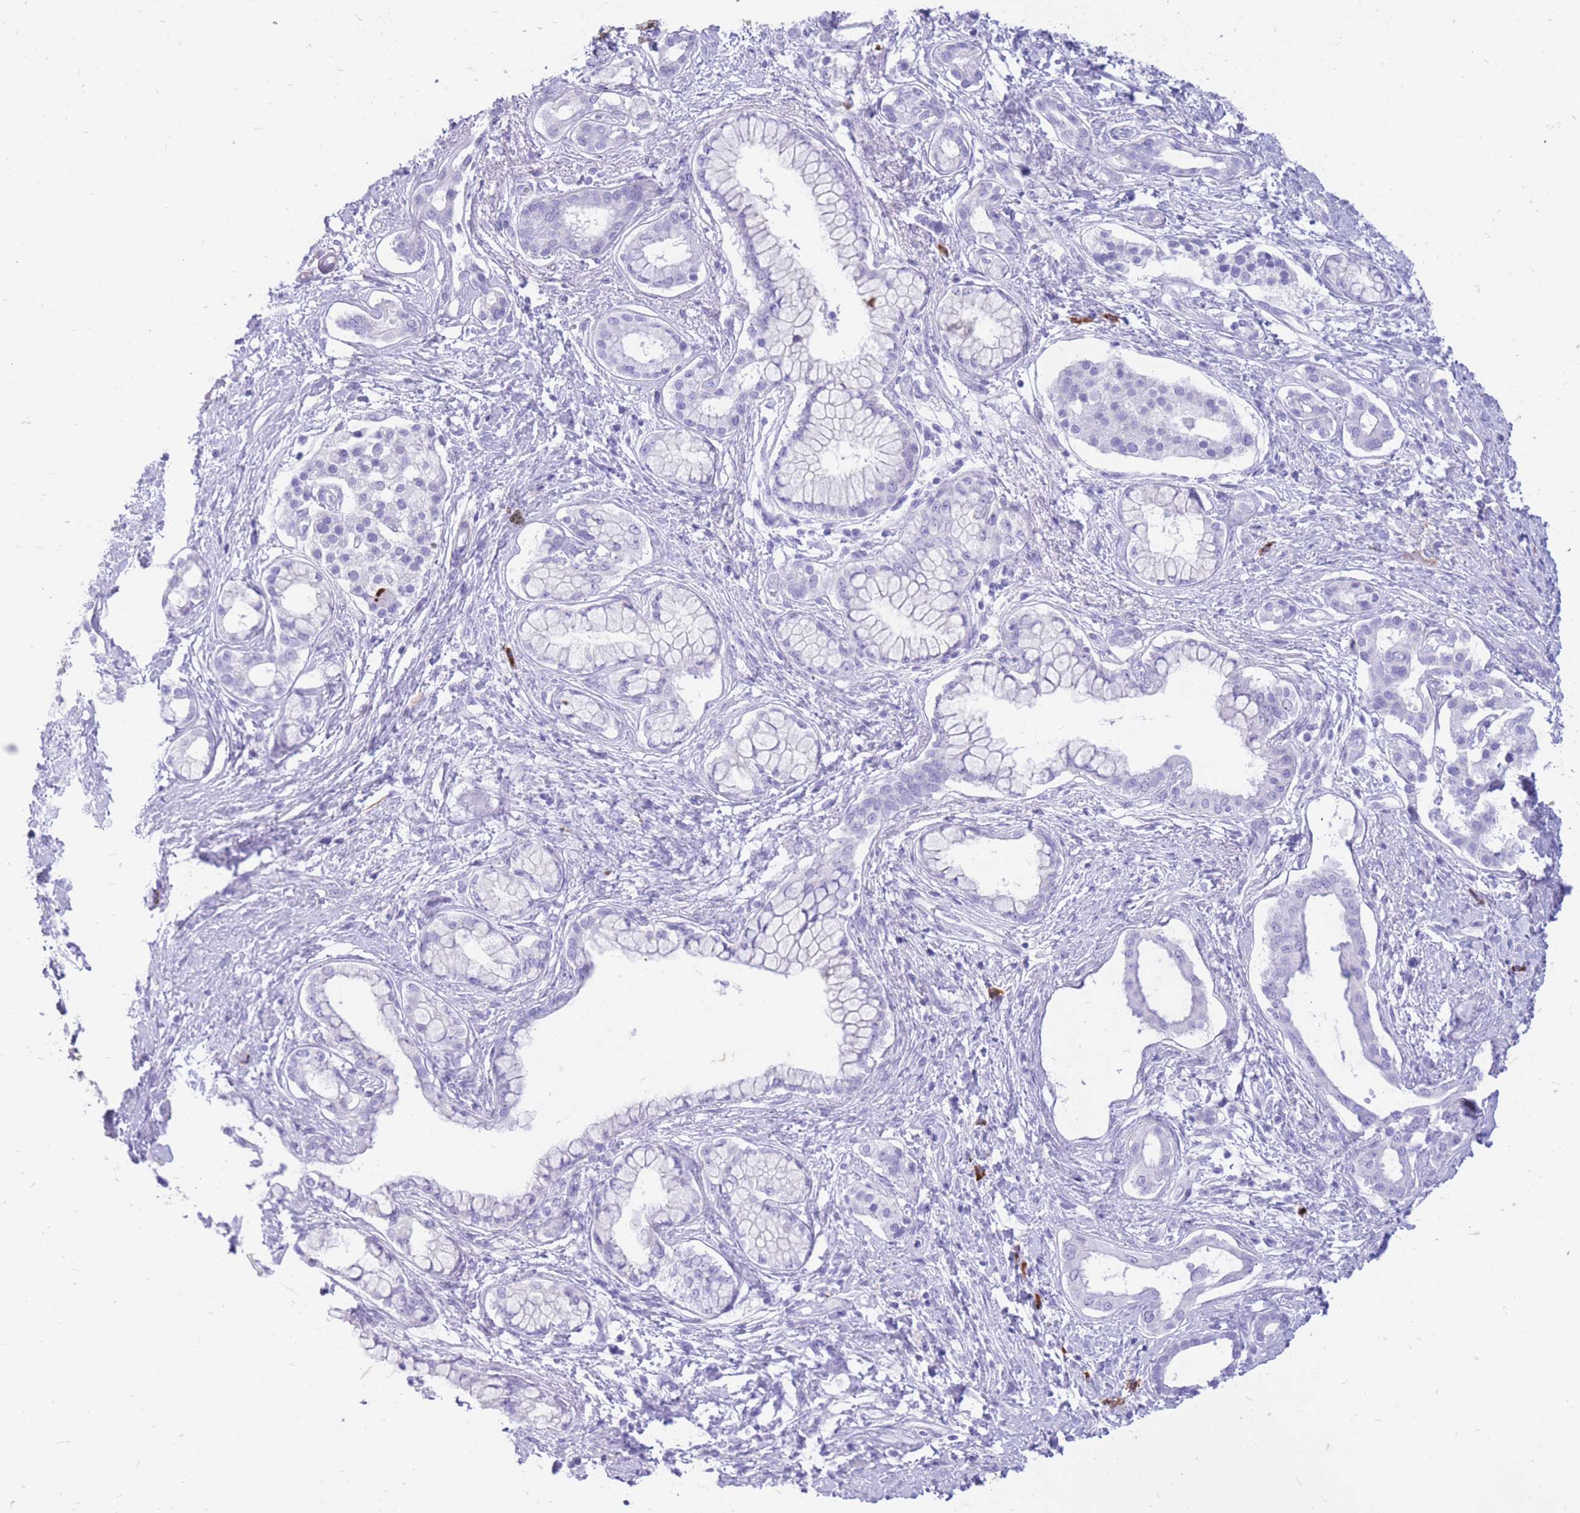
{"staining": {"intensity": "negative", "quantity": "none", "location": "none"}, "tissue": "pancreatic cancer", "cell_type": "Tumor cells", "image_type": "cancer", "snomed": [{"axis": "morphology", "description": "Adenocarcinoma, NOS"}, {"axis": "topography", "description": "Pancreas"}], "caption": "The immunohistochemistry (IHC) micrograph has no significant expression in tumor cells of pancreatic cancer tissue.", "gene": "ZFP37", "patient": {"sex": "male", "age": 70}}